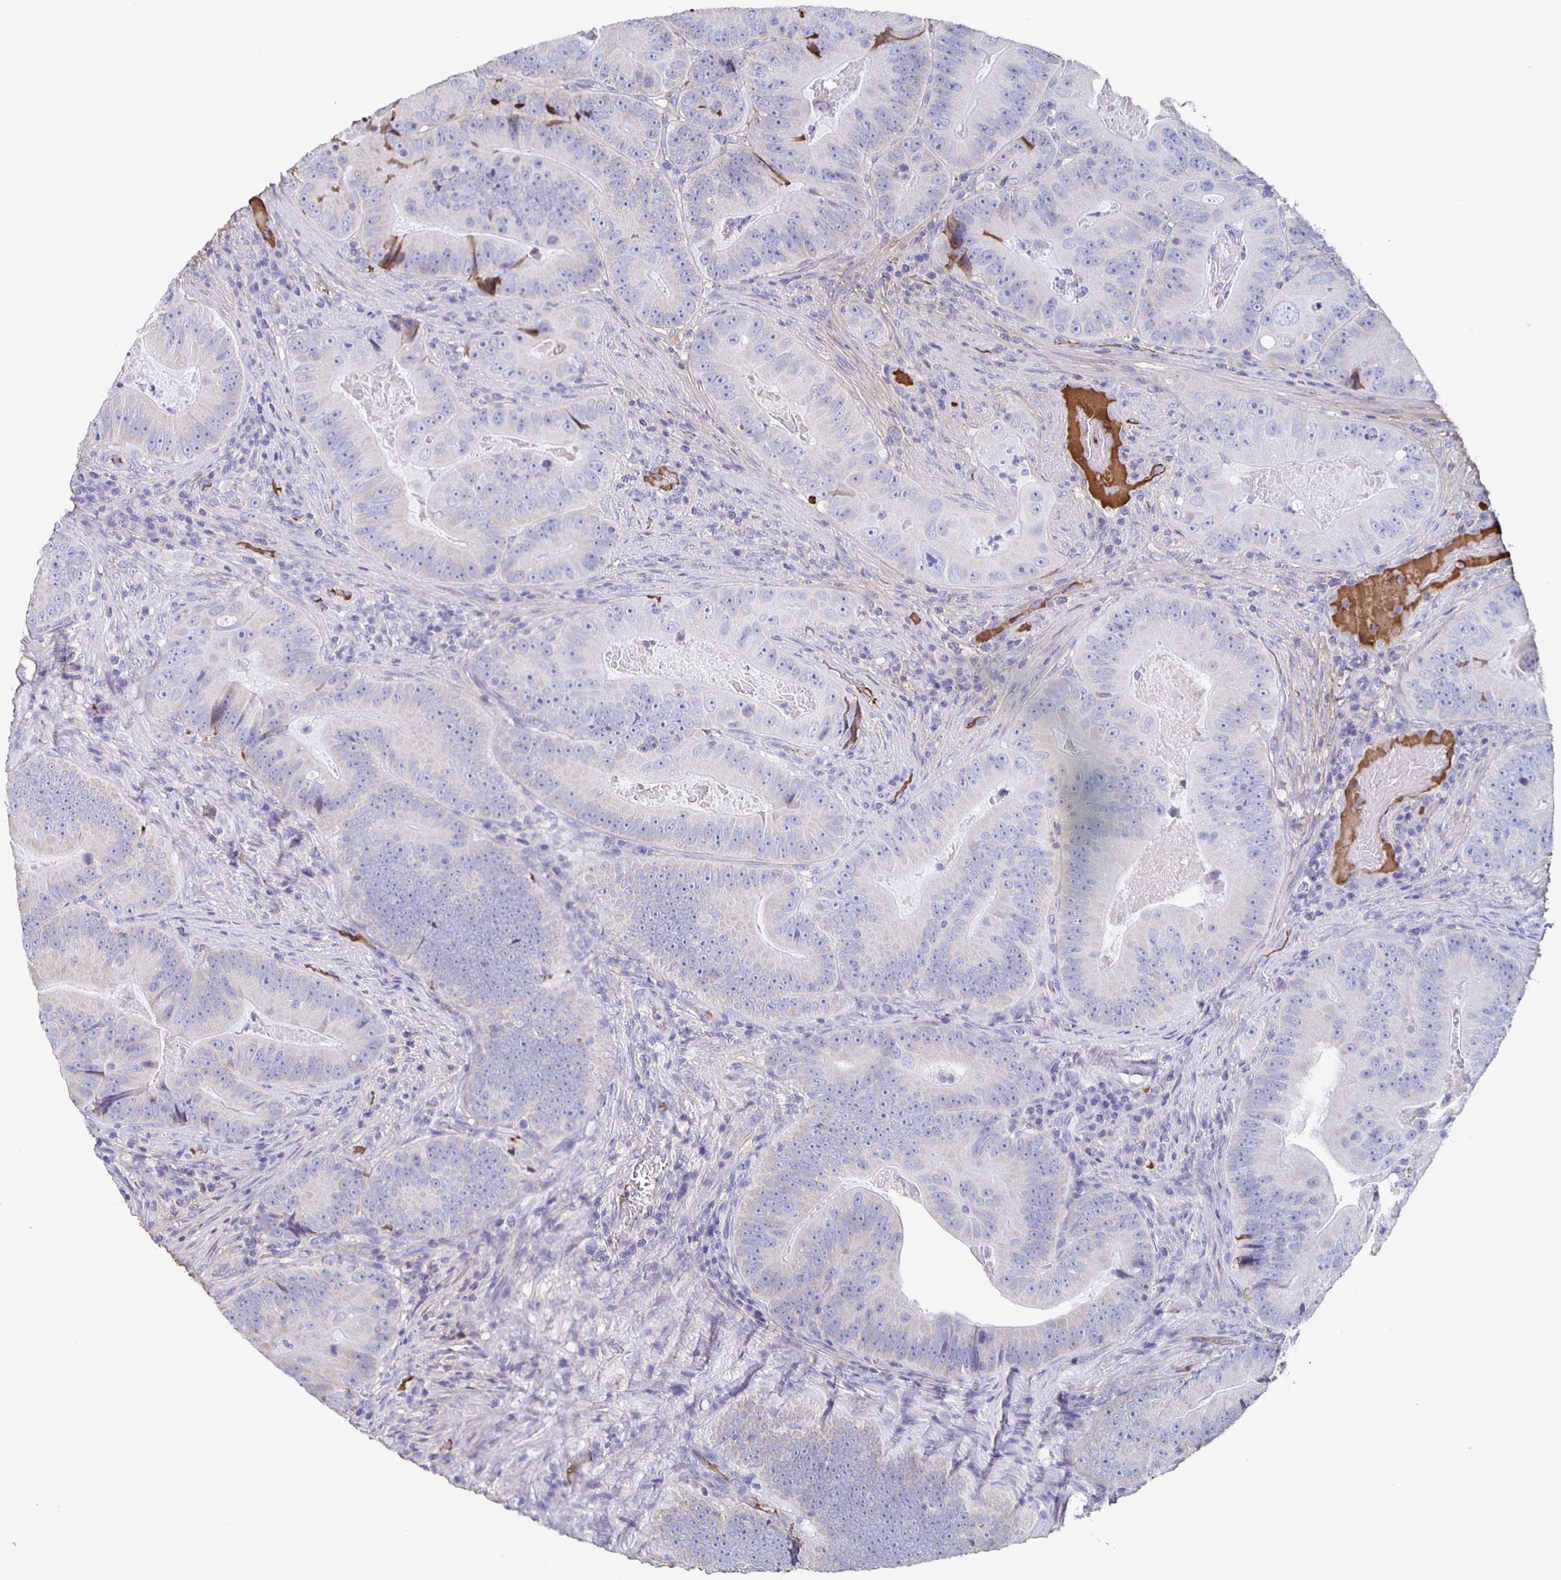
{"staining": {"intensity": "negative", "quantity": "none", "location": "none"}, "tissue": "colorectal cancer", "cell_type": "Tumor cells", "image_type": "cancer", "snomed": [{"axis": "morphology", "description": "Adenocarcinoma, NOS"}, {"axis": "topography", "description": "Colon"}], "caption": "Immunohistochemistry photomicrograph of neoplastic tissue: colorectal cancer (adenocarcinoma) stained with DAB shows no significant protein expression in tumor cells.", "gene": "FGA", "patient": {"sex": "female", "age": 86}}